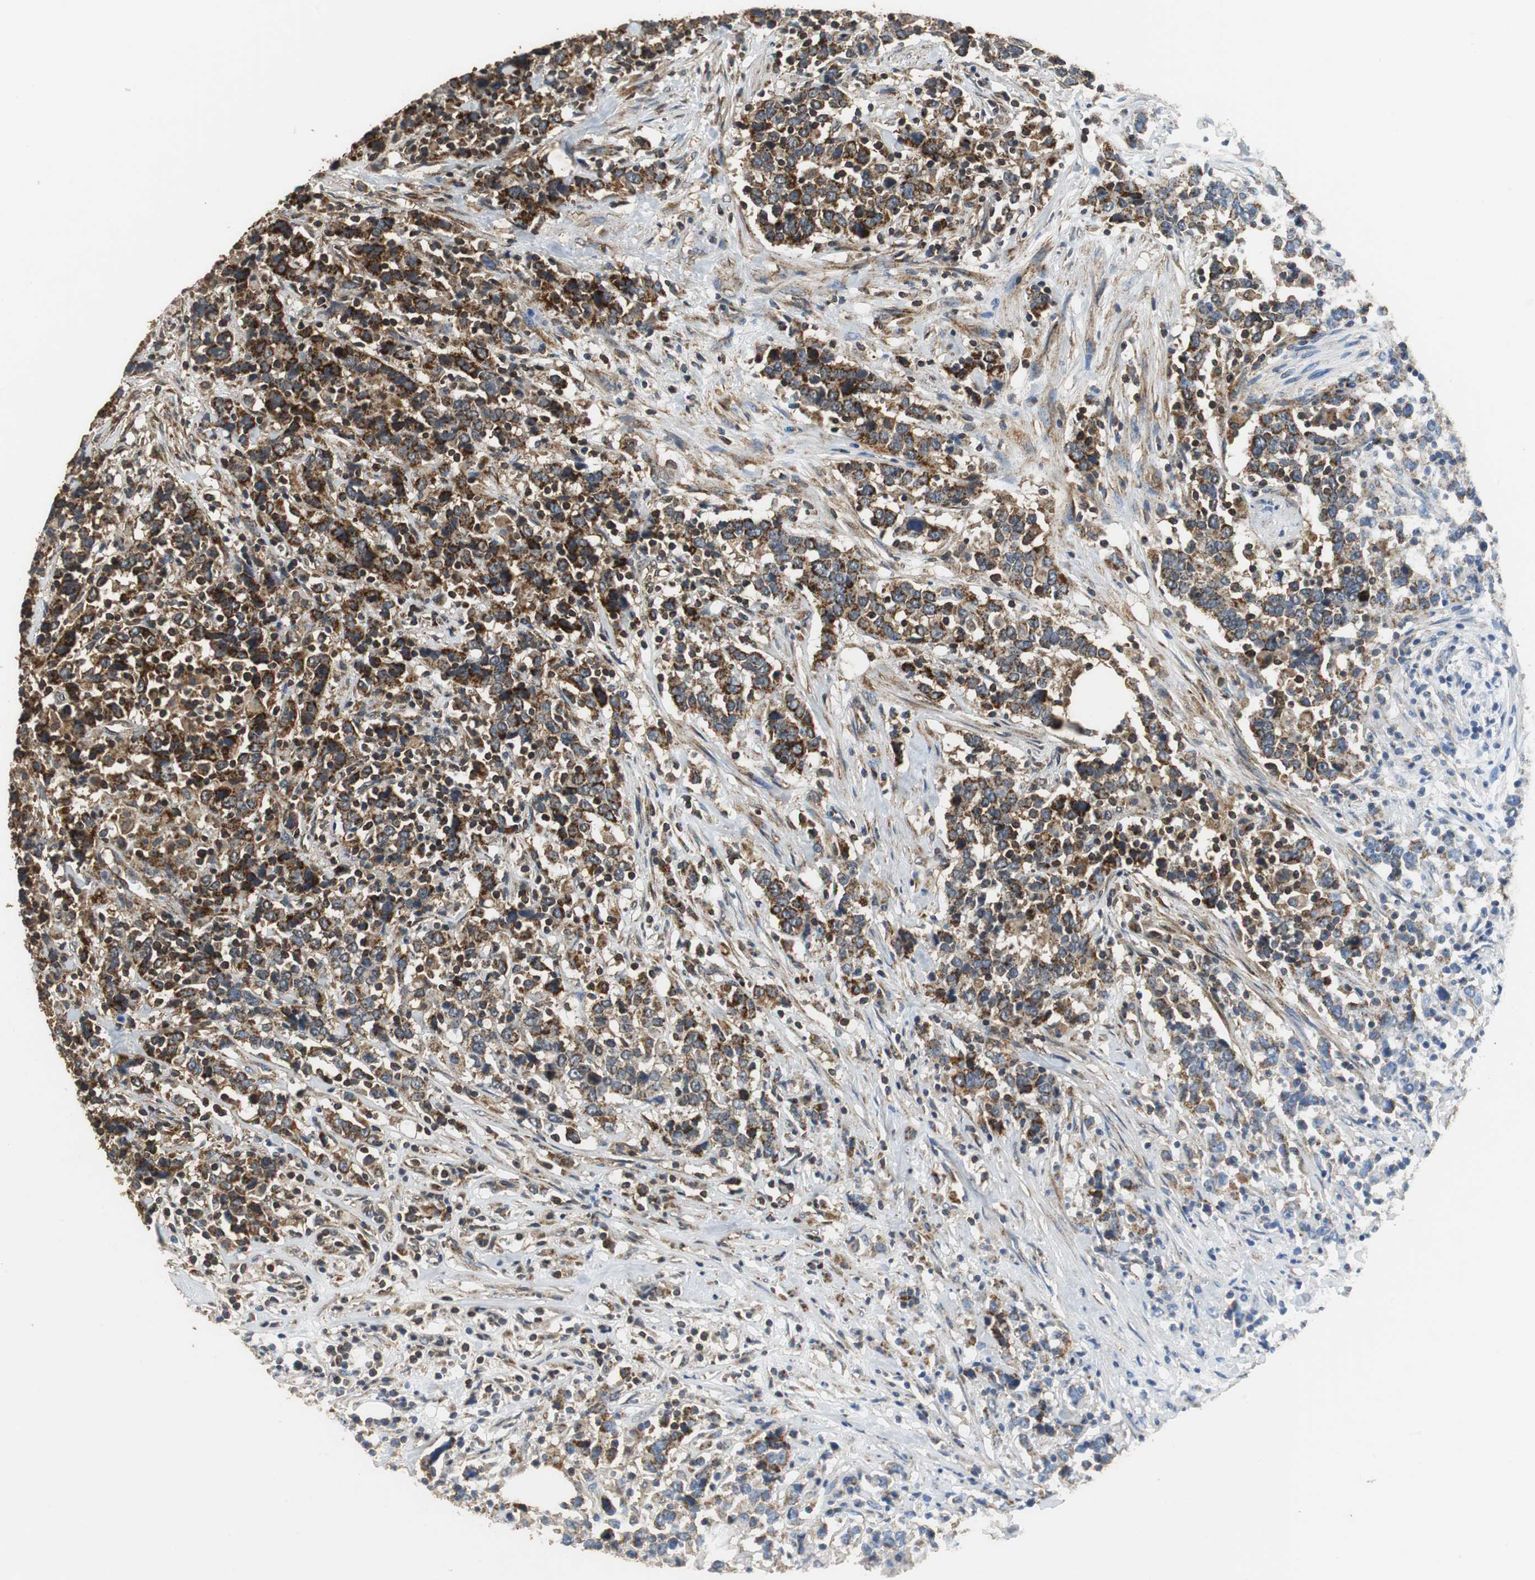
{"staining": {"intensity": "moderate", "quantity": "25%-75%", "location": "cytoplasmic/membranous"}, "tissue": "urothelial cancer", "cell_type": "Tumor cells", "image_type": "cancer", "snomed": [{"axis": "morphology", "description": "Urothelial carcinoma, High grade"}, {"axis": "topography", "description": "Urinary bladder"}], "caption": "A medium amount of moderate cytoplasmic/membranous staining is identified in approximately 25%-75% of tumor cells in urothelial carcinoma (high-grade) tissue. The staining was performed using DAB, with brown indicating positive protein expression. Nuclei are stained blue with hematoxylin.", "gene": "NNT", "patient": {"sex": "male", "age": 61}}